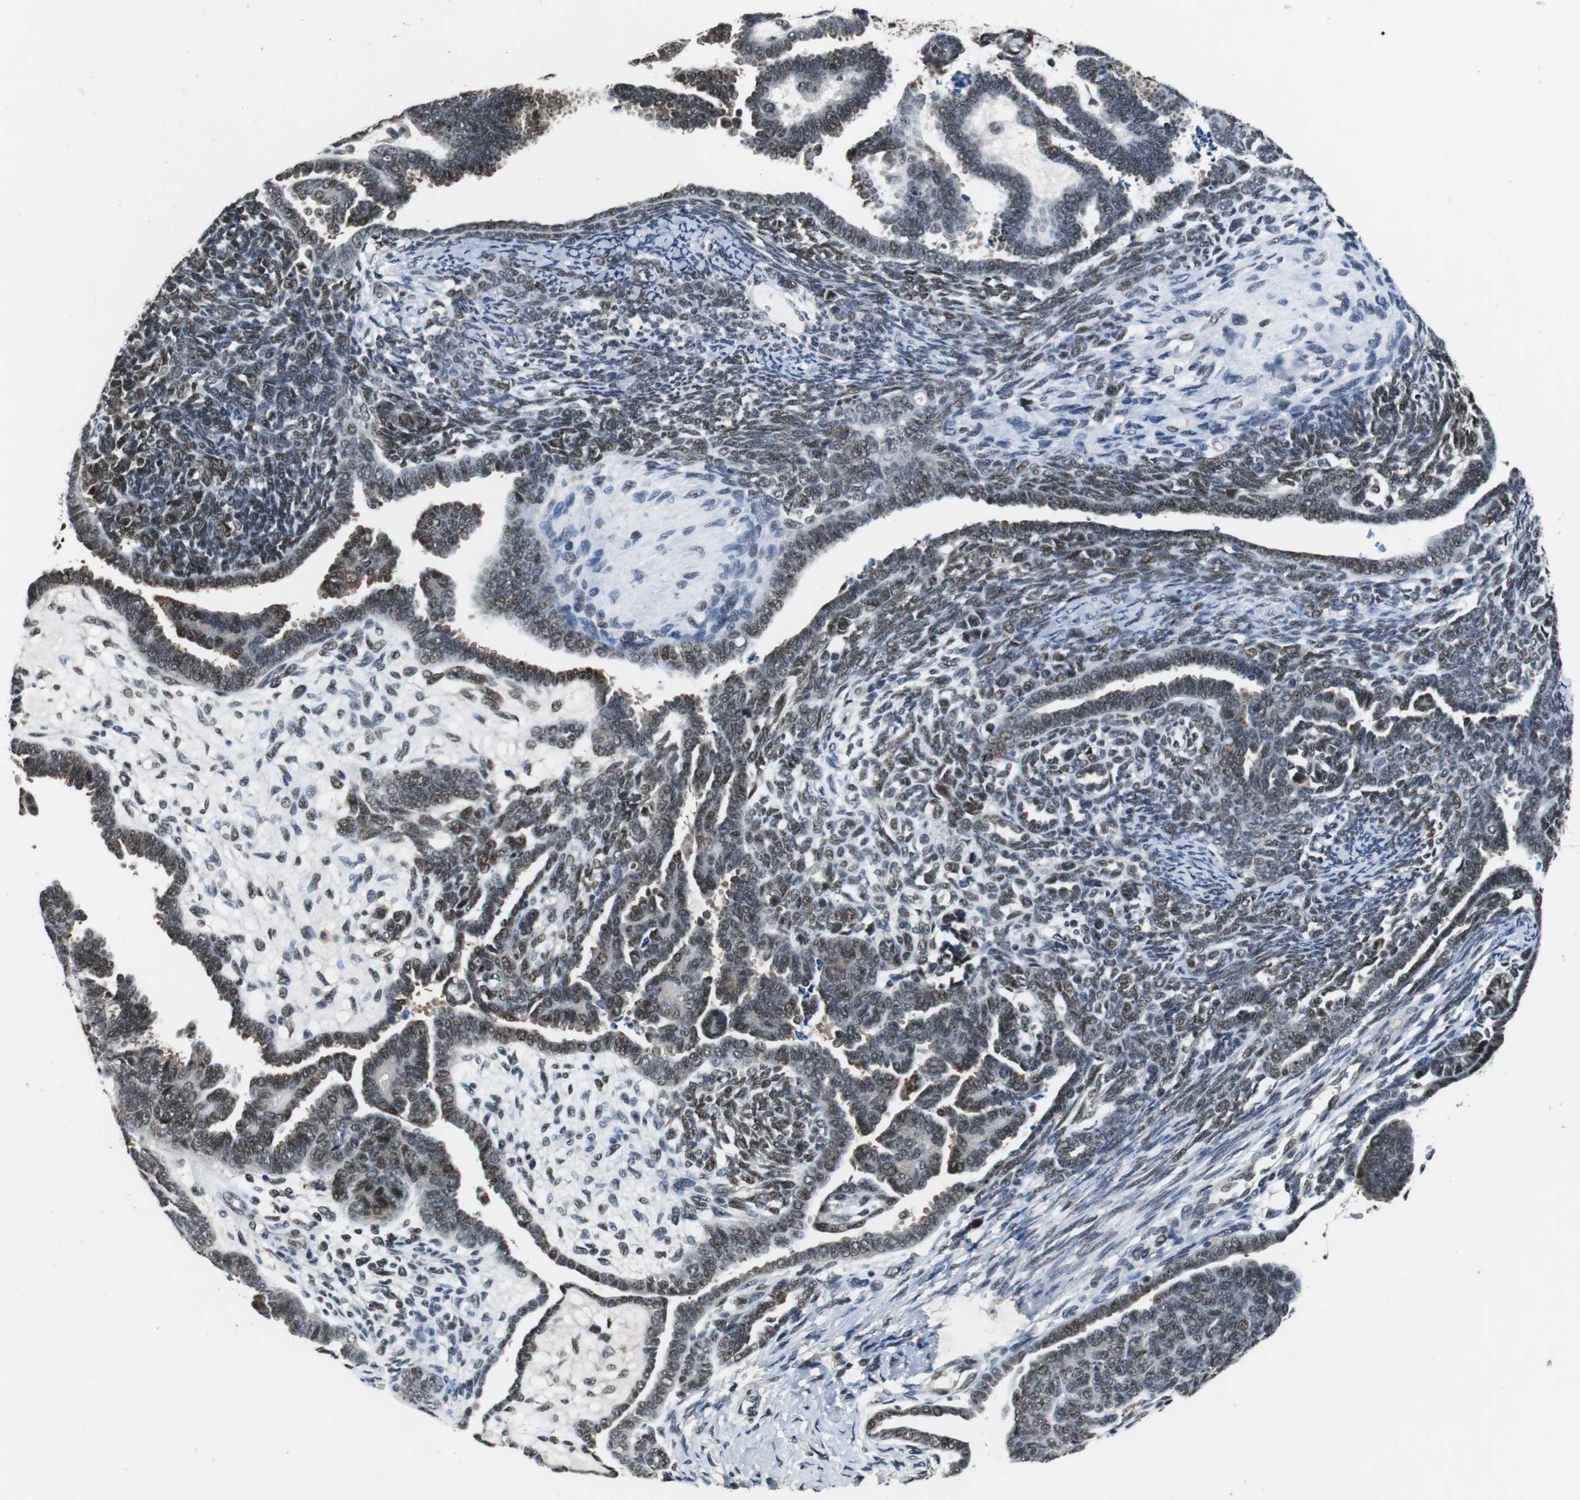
{"staining": {"intensity": "weak", "quantity": "25%-75%", "location": "nuclear"}, "tissue": "endometrial cancer", "cell_type": "Tumor cells", "image_type": "cancer", "snomed": [{"axis": "morphology", "description": "Neoplasm, malignant, NOS"}, {"axis": "topography", "description": "Endometrium"}], "caption": "IHC histopathology image of endometrial cancer stained for a protein (brown), which shows low levels of weak nuclear positivity in approximately 25%-75% of tumor cells.", "gene": "USP28", "patient": {"sex": "female", "age": 74}}